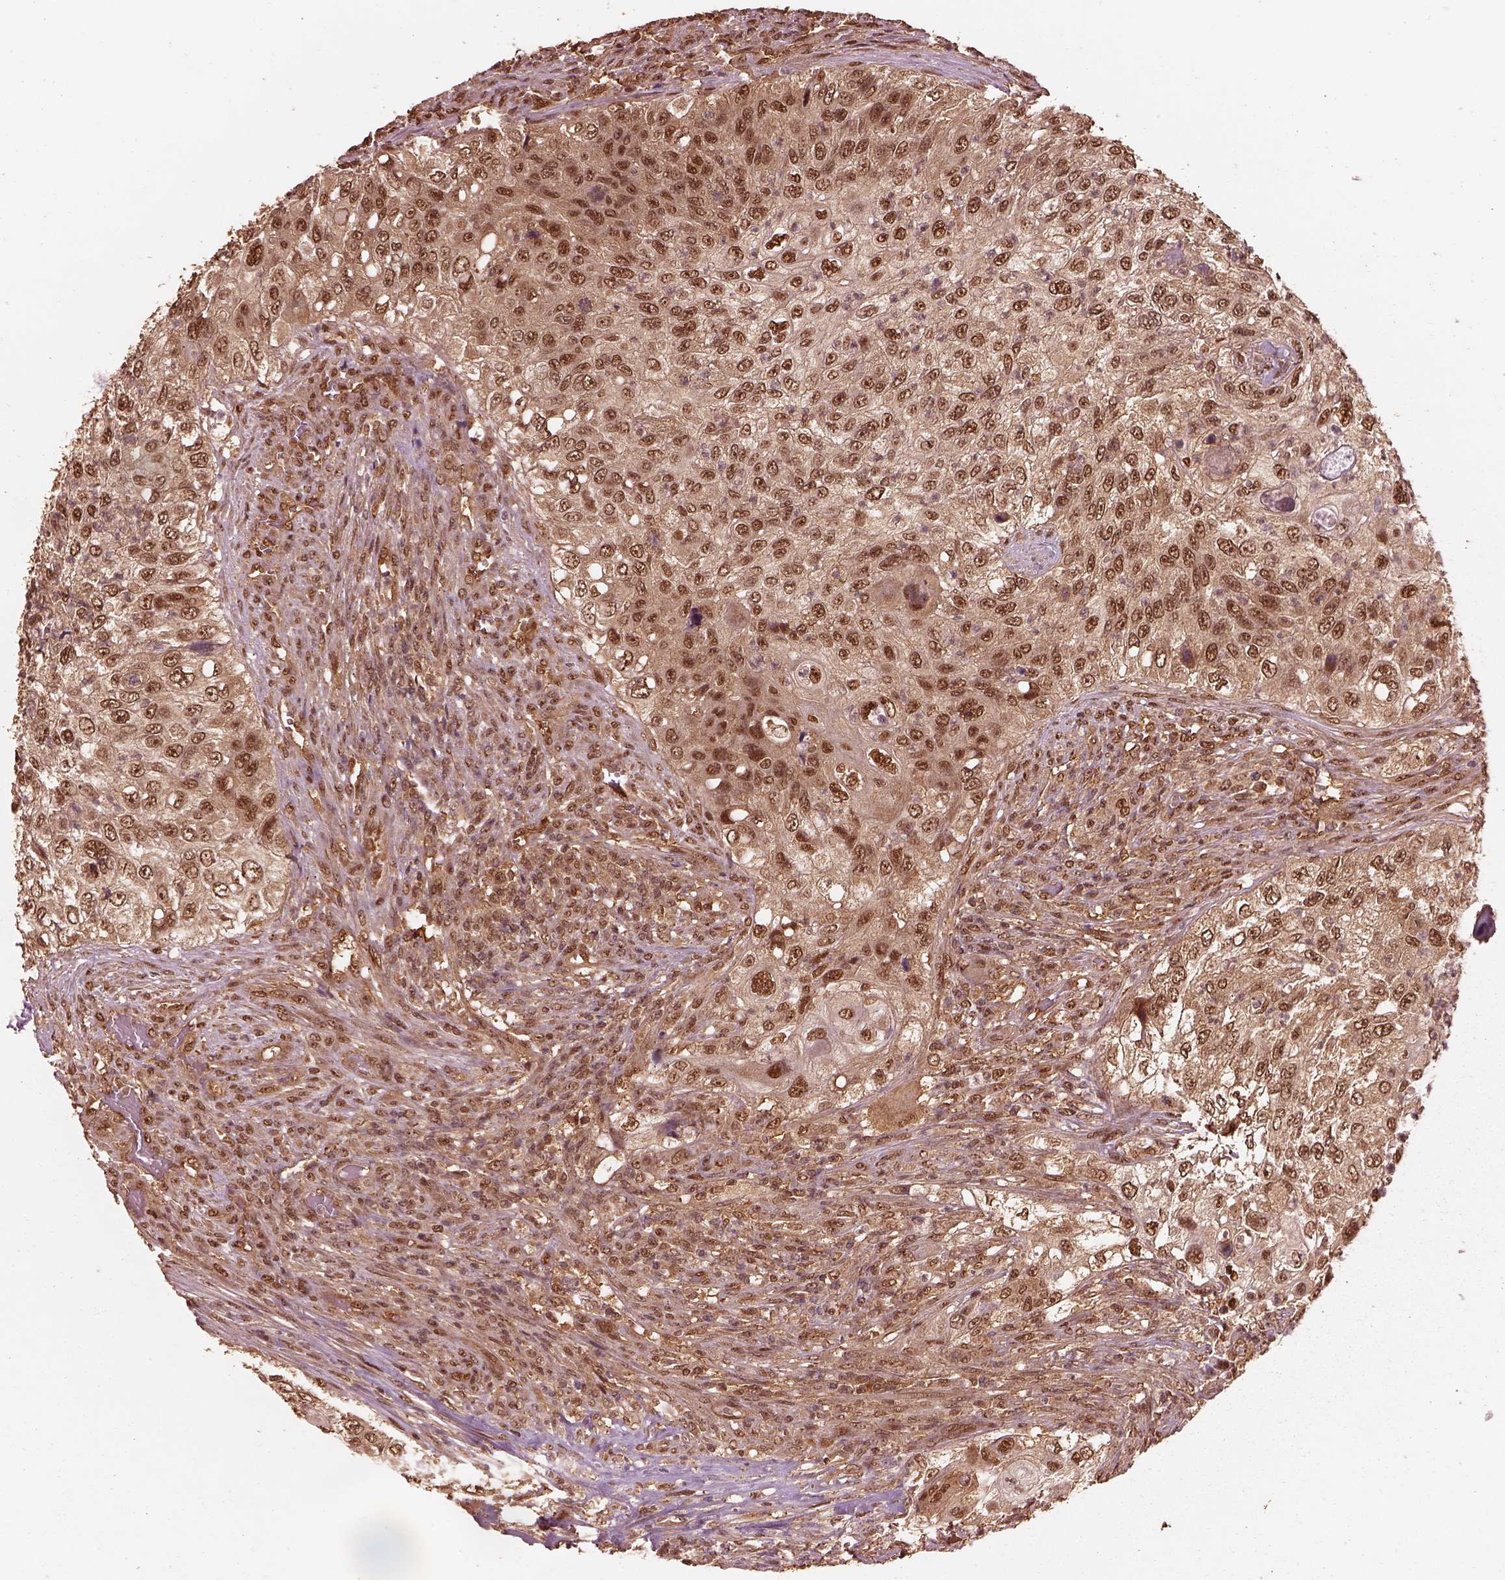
{"staining": {"intensity": "moderate", "quantity": ">75%", "location": "cytoplasmic/membranous,nuclear"}, "tissue": "urothelial cancer", "cell_type": "Tumor cells", "image_type": "cancer", "snomed": [{"axis": "morphology", "description": "Urothelial carcinoma, High grade"}, {"axis": "topography", "description": "Urinary bladder"}], "caption": "High-grade urothelial carcinoma tissue exhibits moderate cytoplasmic/membranous and nuclear staining in approximately >75% of tumor cells, visualized by immunohistochemistry.", "gene": "PSMC5", "patient": {"sex": "female", "age": 60}}